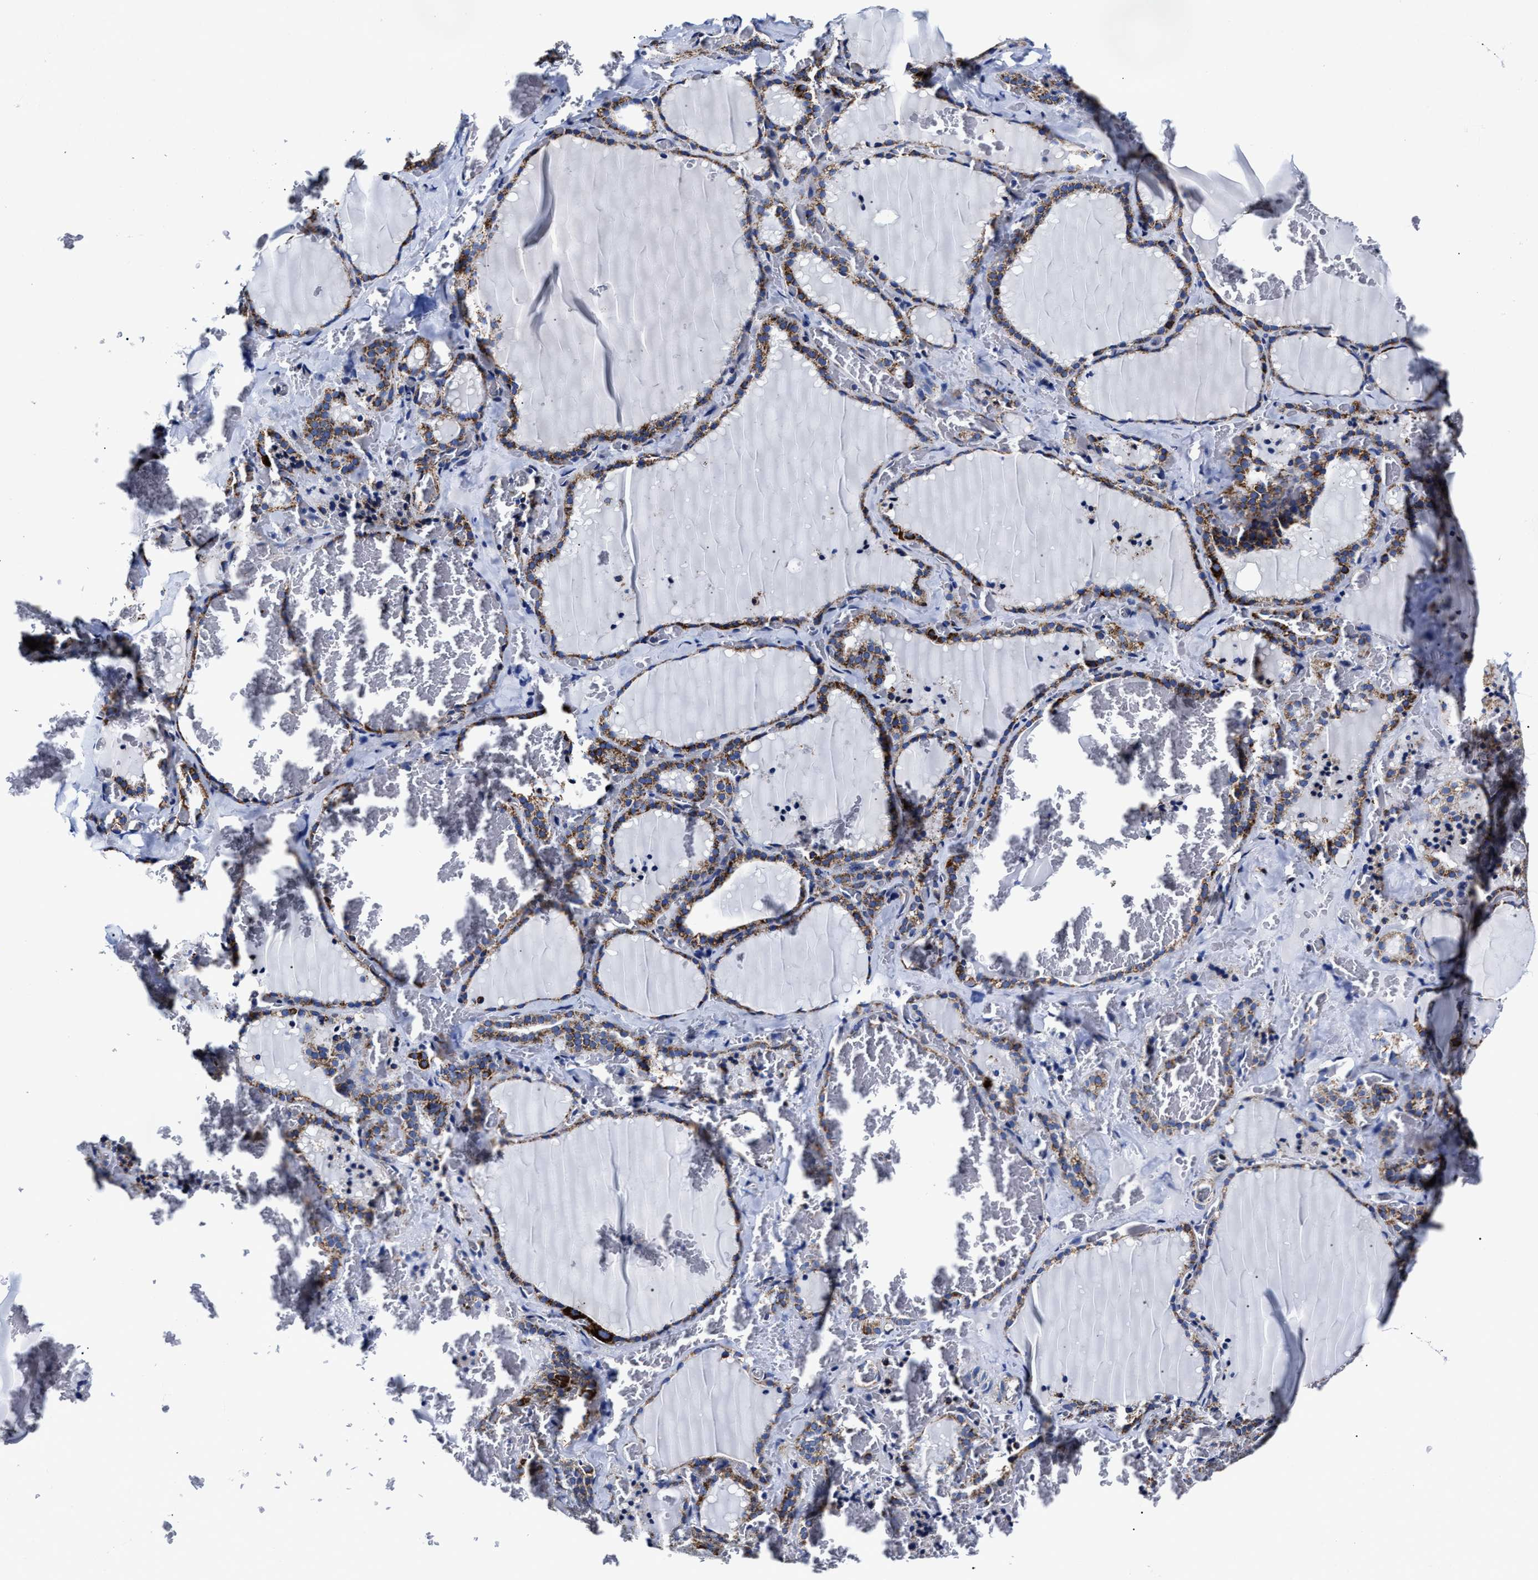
{"staining": {"intensity": "moderate", "quantity": ">75%", "location": "cytoplasmic/membranous"}, "tissue": "thyroid gland", "cell_type": "Glandular cells", "image_type": "normal", "snomed": [{"axis": "morphology", "description": "Normal tissue, NOS"}, {"axis": "topography", "description": "Thyroid gland"}], "caption": "A medium amount of moderate cytoplasmic/membranous positivity is identified in about >75% of glandular cells in benign thyroid gland.", "gene": "HINT2", "patient": {"sex": "female", "age": 22}}